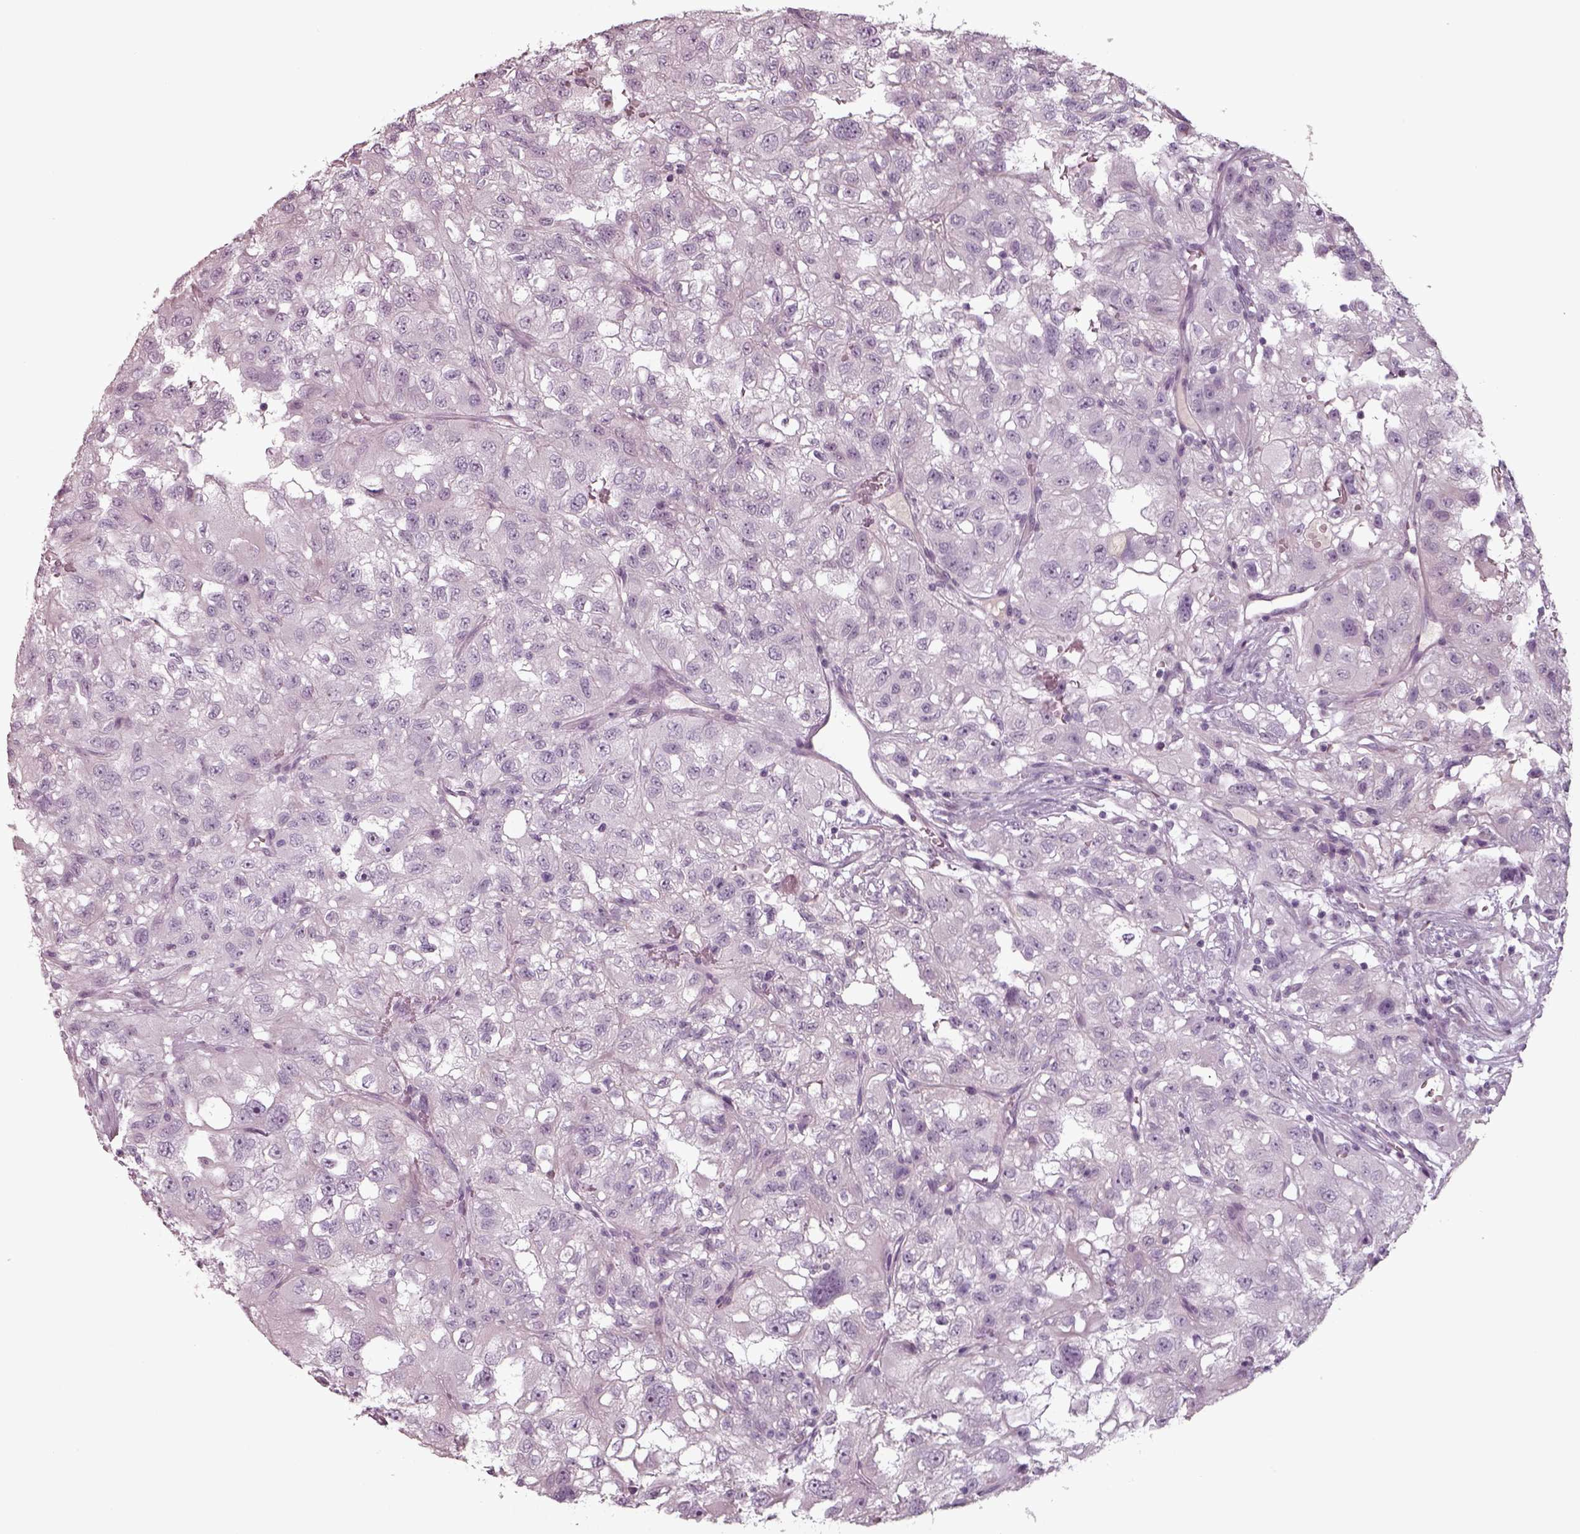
{"staining": {"intensity": "negative", "quantity": "none", "location": "none"}, "tissue": "renal cancer", "cell_type": "Tumor cells", "image_type": "cancer", "snomed": [{"axis": "morphology", "description": "Adenocarcinoma, NOS"}, {"axis": "topography", "description": "Kidney"}], "caption": "This is an IHC micrograph of human adenocarcinoma (renal). There is no positivity in tumor cells.", "gene": "SEPTIN14", "patient": {"sex": "male", "age": 64}}